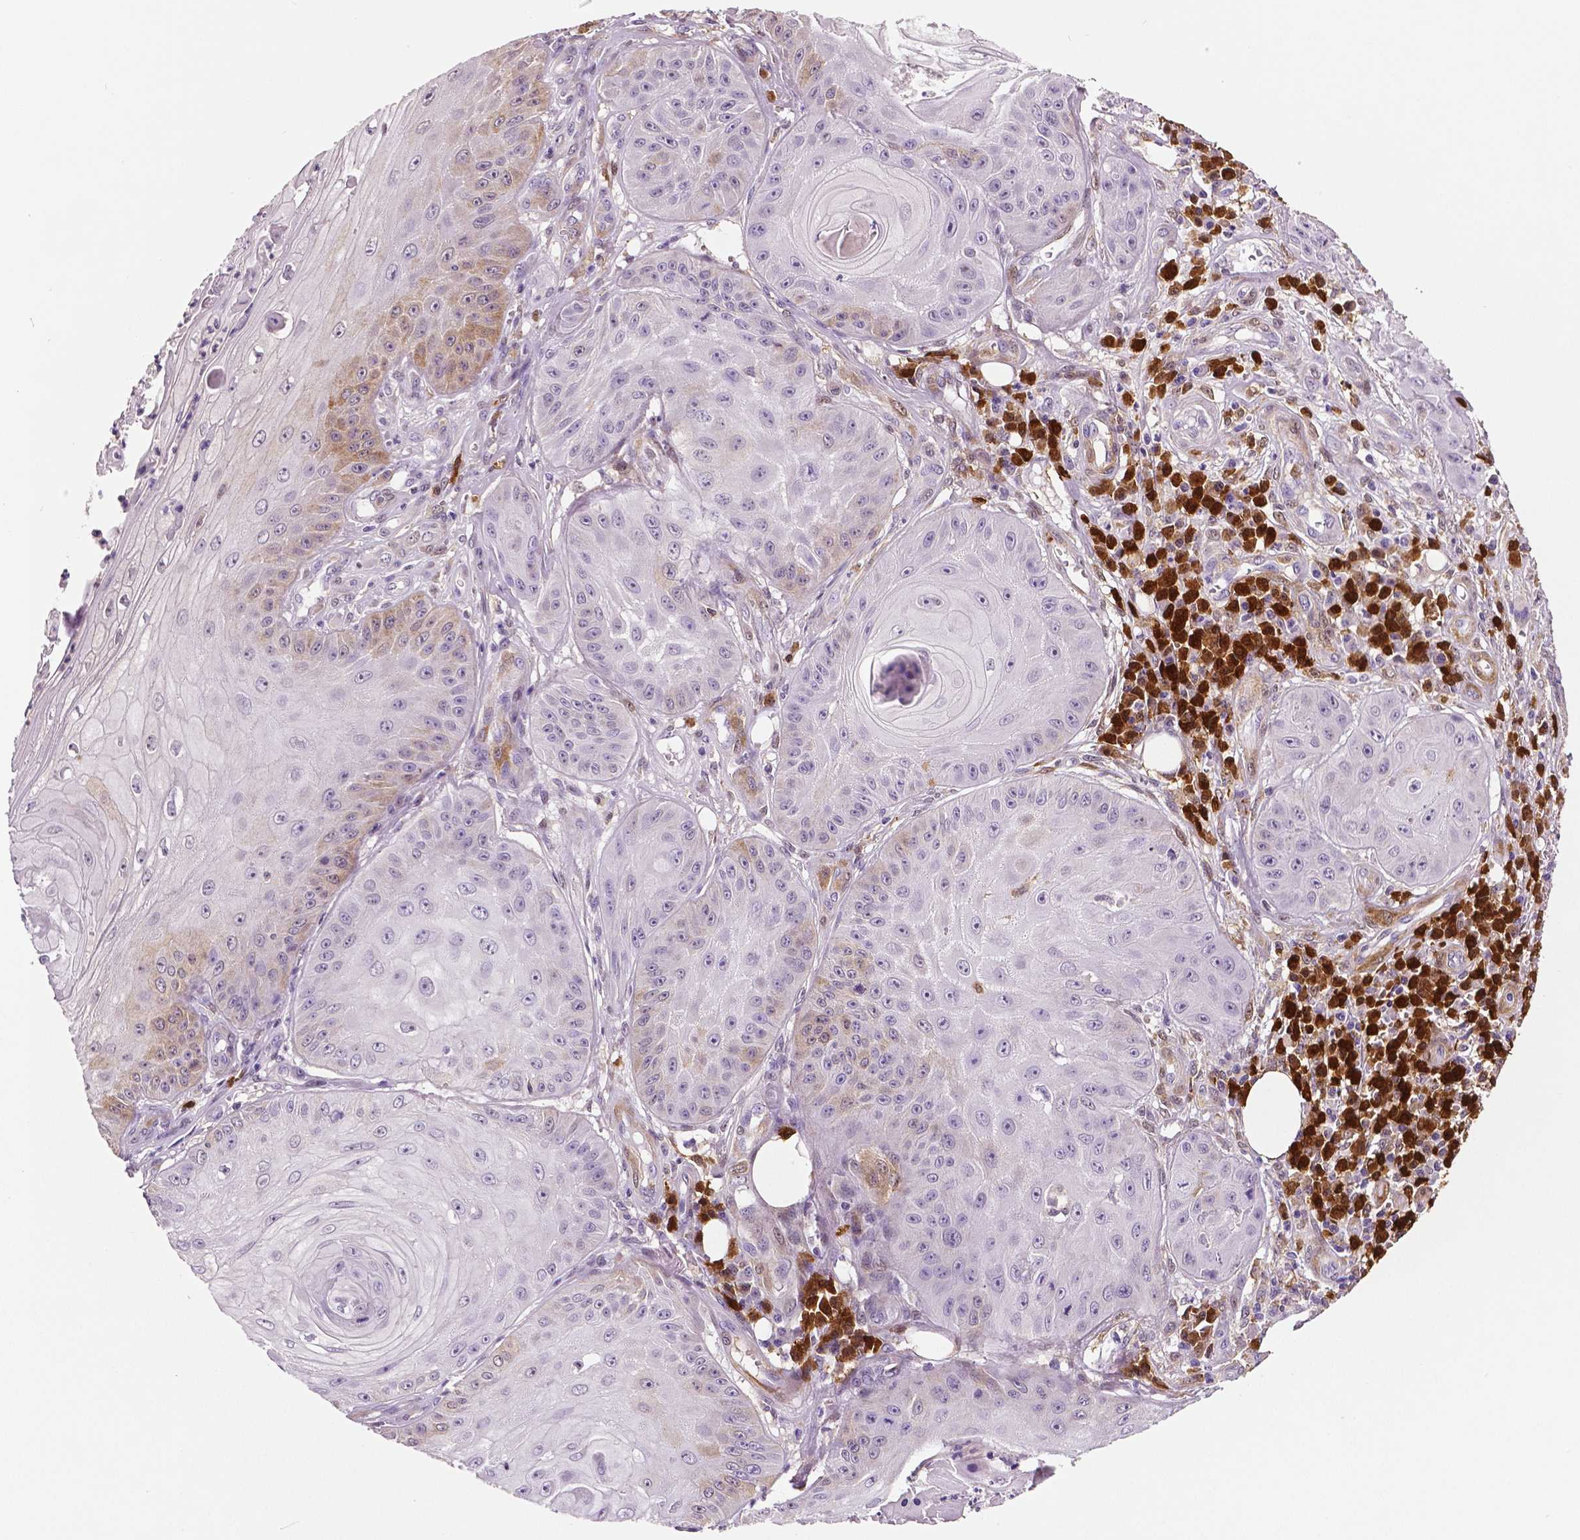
{"staining": {"intensity": "weak", "quantity": "<25%", "location": "cytoplasmic/membranous"}, "tissue": "skin cancer", "cell_type": "Tumor cells", "image_type": "cancer", "snomed": [{"axis": "morphology", "description": "Squamous cell carcinoma, NOS"}, {"axis": "topography", "description": "Skin"}], "caption": "This is an immunohistochemistry histopathology image of human skin squamous cell carcinoma. There is no positivity in tumor cells.", "gene": "PHGDH", "patient": {"sex": "male", "age": 70}}